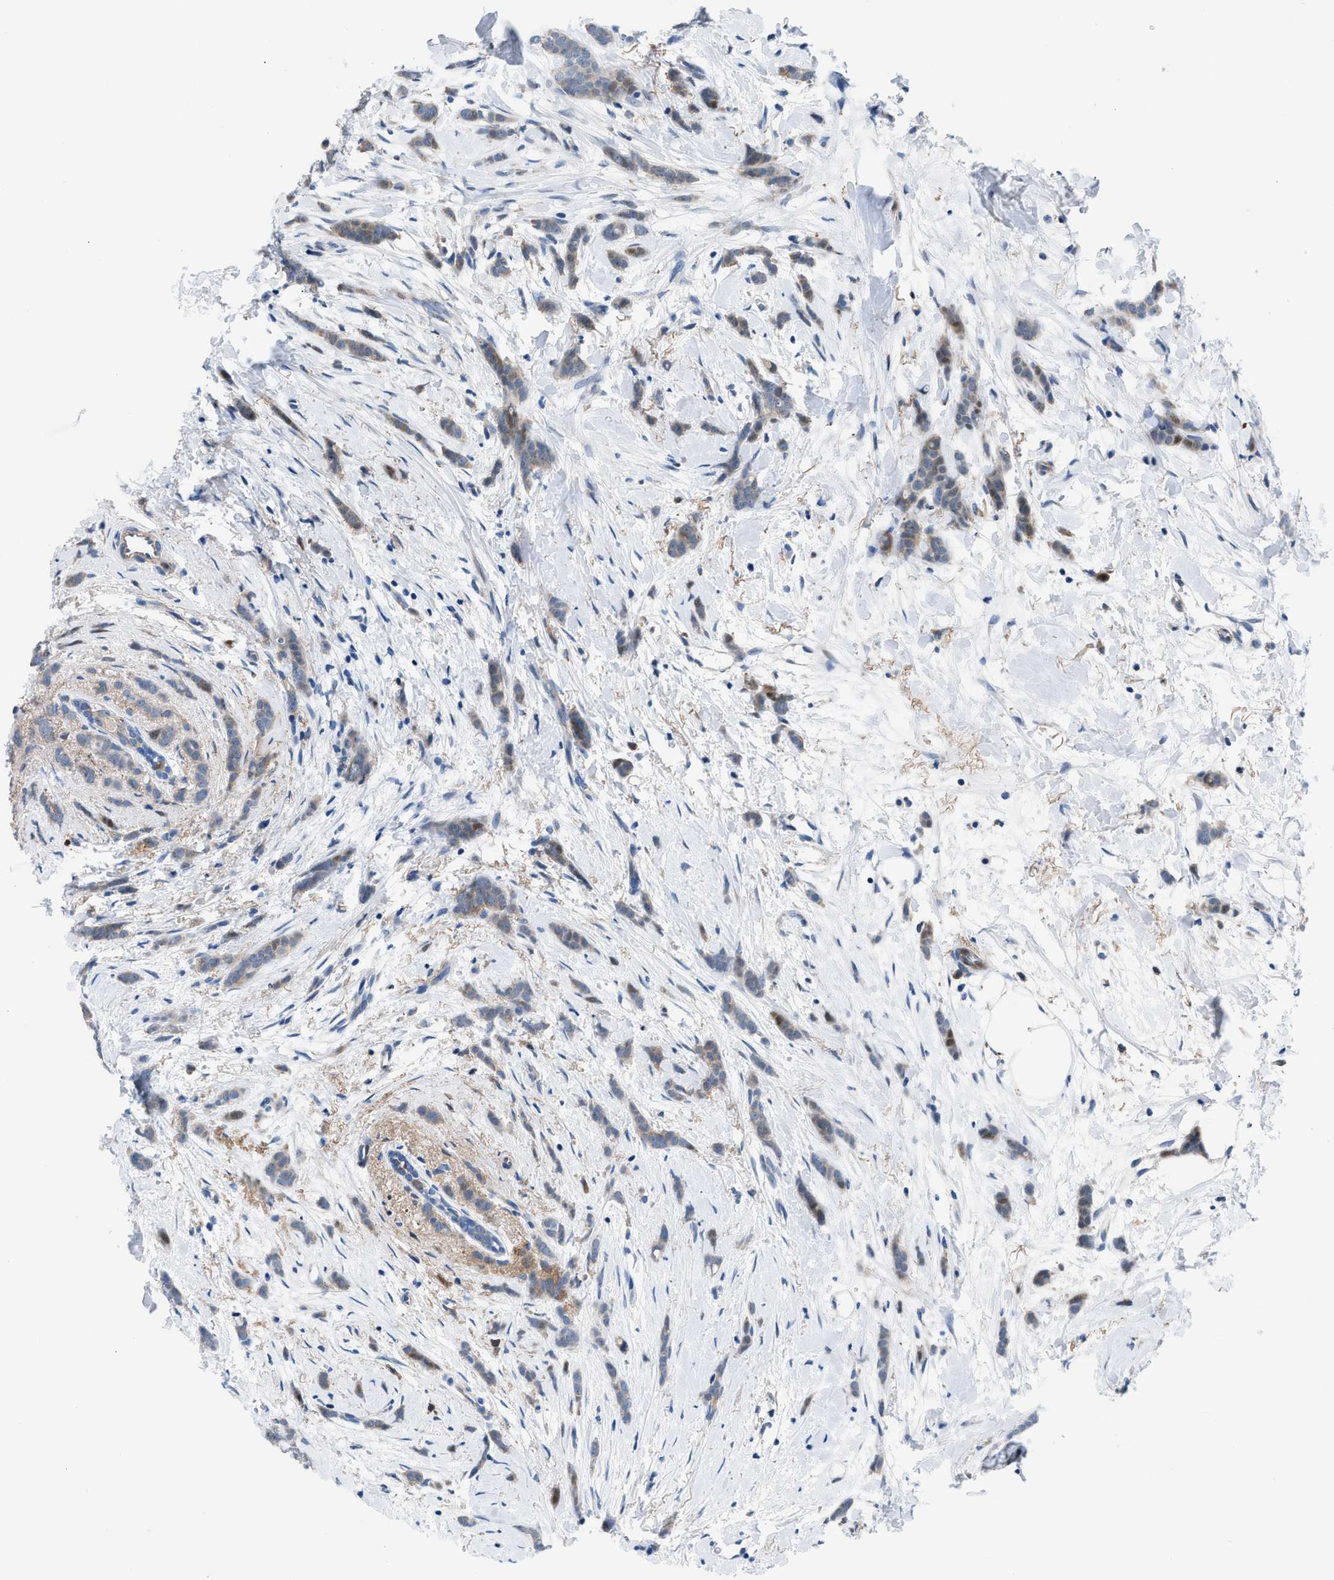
{"staining": {"intensity": "weak", "quantity": ">75%", "location": "cytoplasmic/membranous"}, "tissue": "breast cancer", "cell_type": "Tumor cells", "image_type": "cancer", "snomed": [{"axis": "morphology", "description": "Lobular carcinoma, in situ"}, {"axis": "morphology", "description": "Lobular carcinoma"}, {"axis": "topography", "description": "Breast"}], "caption": "Protein expression by immunohistochemistry exhibits weak cytoplasmic/membranous staining in about >75% of tumor cells in breast cancer.", "gene": "UAP1", "patient": {"sex": "female", "age": 41}}